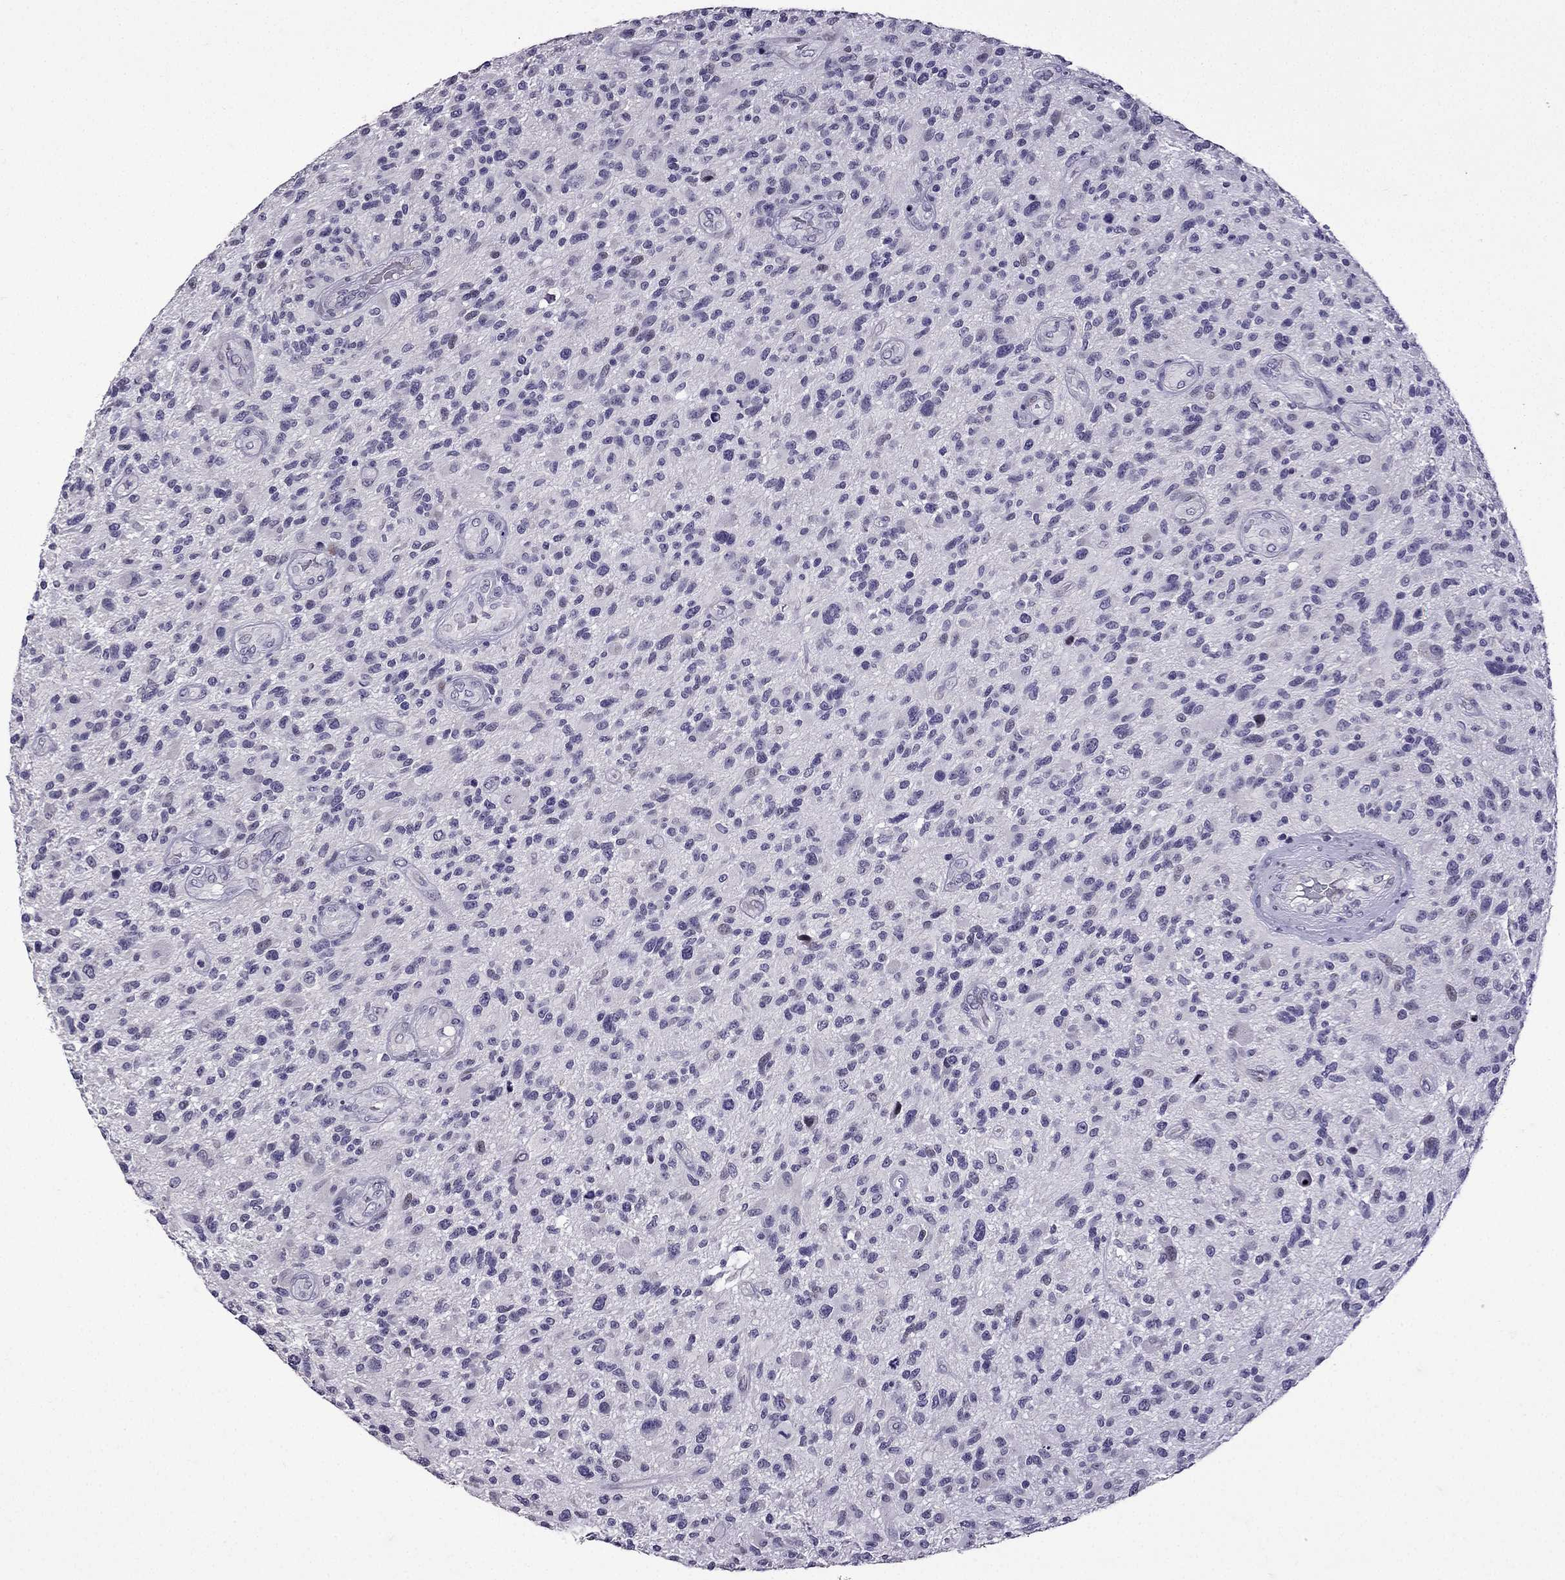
{"staining": {"intensity": "negative", "quantity": "none", "location": "none"}, "tissue": "glioma", "cell_type": "Tumor cells", "image_type": "cancer", "snomed": [{"axis": "morphology", "description": "Glioma, malignant, High grade"}, {"axis": "topography", "description": "Brain"}], "caption": "Human glioma stained for a protein using immunohistochemistry (IHC) reveals no positivity in tumor cells.", "gene": "TTN", "patient": {"sex": "male", "age": 47}}